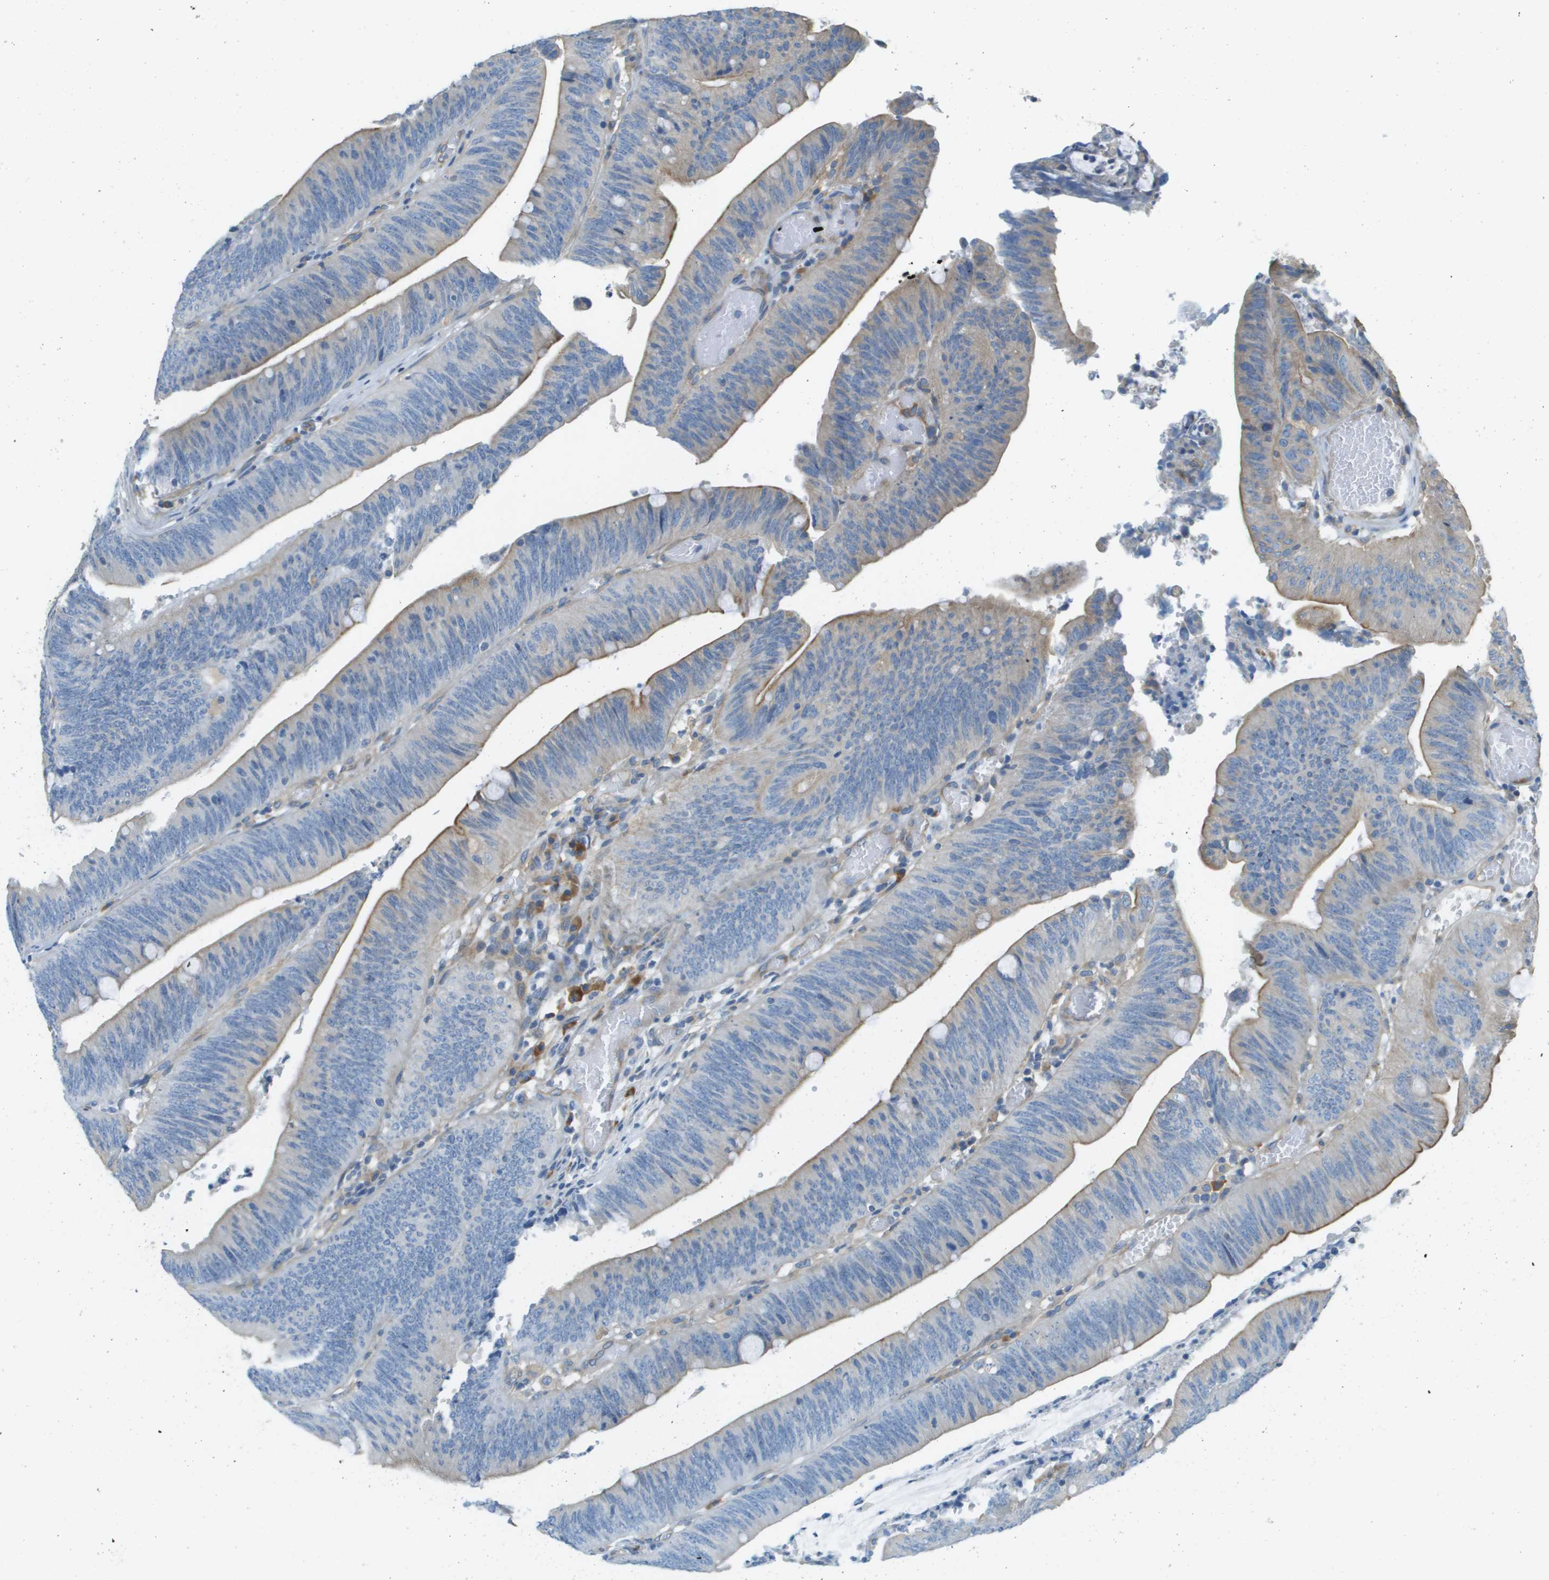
{"staining": {"intensity": "moderate", "quantity": "<25%", "location": "cytoplasmic/membranous"}, "tissue": "colorectal cancer", "cell_type": "Tumor cells", "image_type": "cancer", "snomed": [{"axis": "morphology", "description": "Normal tissue, NOS"}, {"axis": "morphology", "description": "Adenocarcinoma, NOS"}, {"axis": "topography", "description": "Rectum"}], "caption": "Tumor cells display low levels of moderate cytoplasmic/membranous staining in about <25% of cells in human colorectal cancer.", "gene": "DNAJB11", "patient": {"sex": "female", "age": 66}}